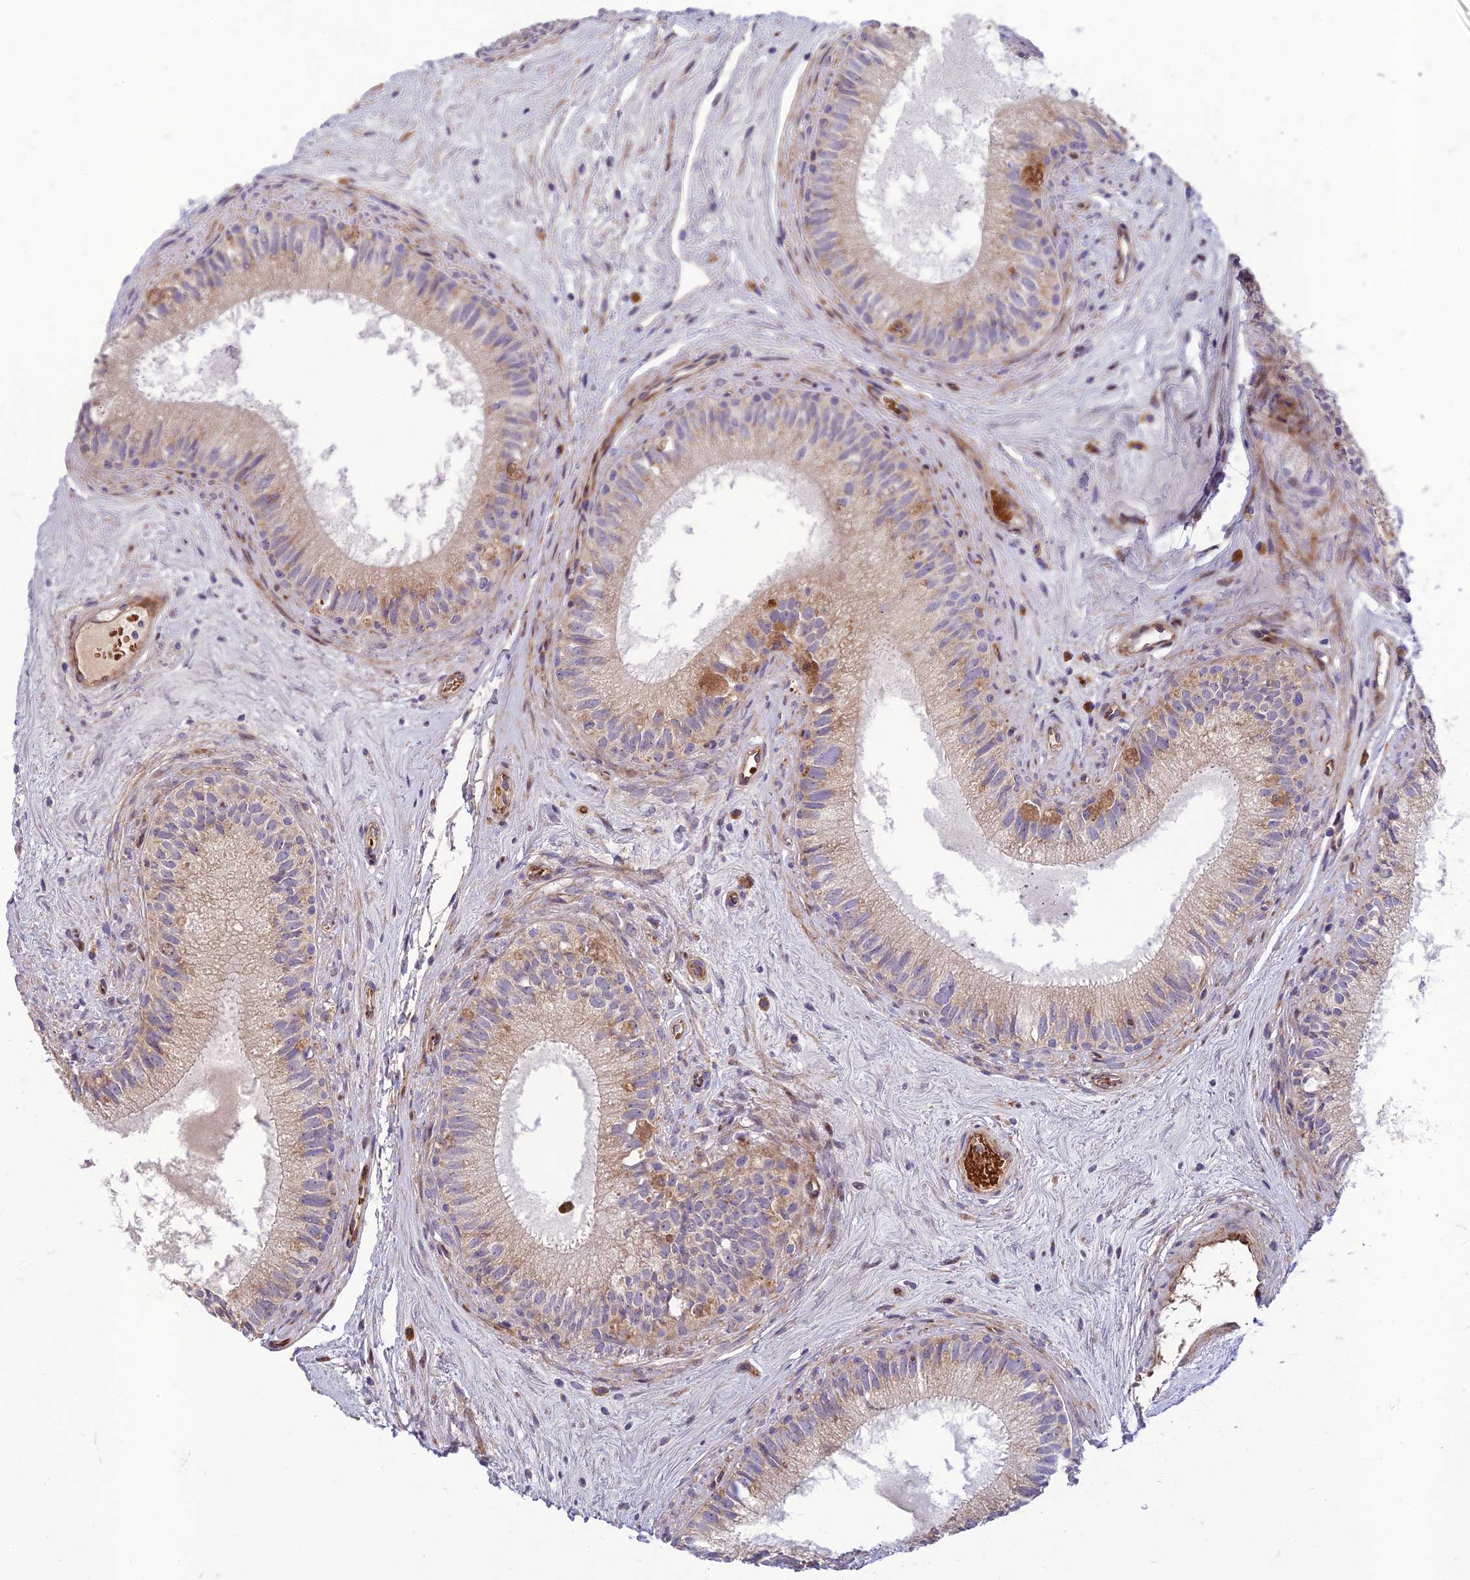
{"staining": {"intensity": "moderate", "quantity": "25%-75%", "location": "cytoplasmic/membranous"}, "tissue": "epididymis", "cell_type": "Glandular cells", "image_type": "normal", "snomed": [{"axis": "morphology", "description": "Normal tissue, NOS"}, {"axis": "topography", "description": "Epididymis"}], "caption": "High-power microscopy captured an IHC photomicrograph of benign epididymis, revealing moderate cytoplasmic/membranous expression in approximately 25%-75% of glandular cells.", "gene": "SEL1L3", "patient": {"sex": "male", "age": 71}}